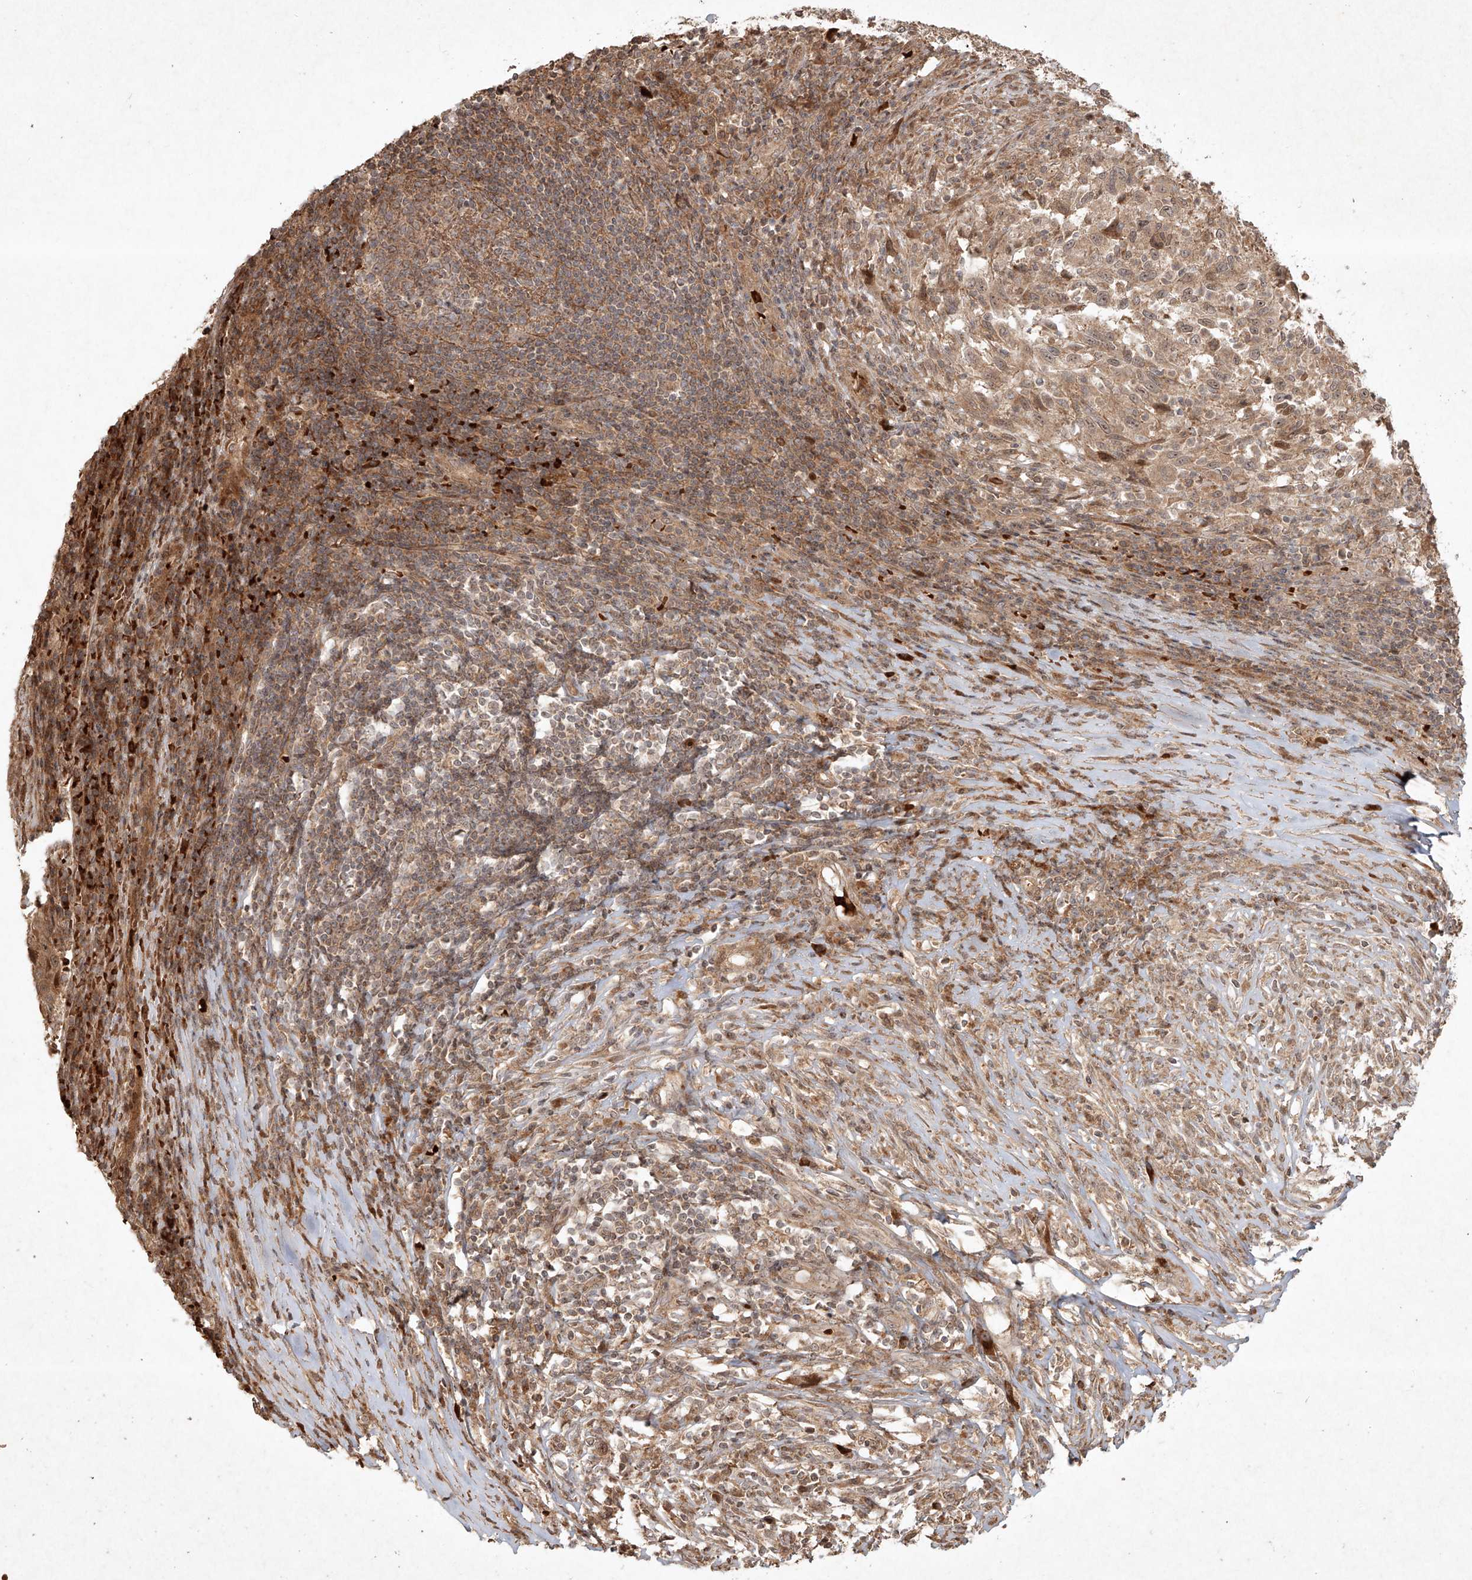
{"staining": {"intensity": "weak", "quantity": ">75%", "location": "cytoplasmic/membranous,nuclear"}, "tissue": "melanoma", "cell_type": "Tumor cells", "image_type": "cancer", "snomed": [{"axis": "morphology", "description": "Malignant melanoma, Metastatic site"}, {"axis": "topography", "description": "Lymph node"}], "caption": "Immunohistochemical staining of human malignant melanoma (metastatic site) exhibits low levels of weak cytoplasmic/membranous and nuclear protein expression in about >75% of tumor cells.", "gene": "CYYR1", "patient": {"sex": "male", "age": 61}}